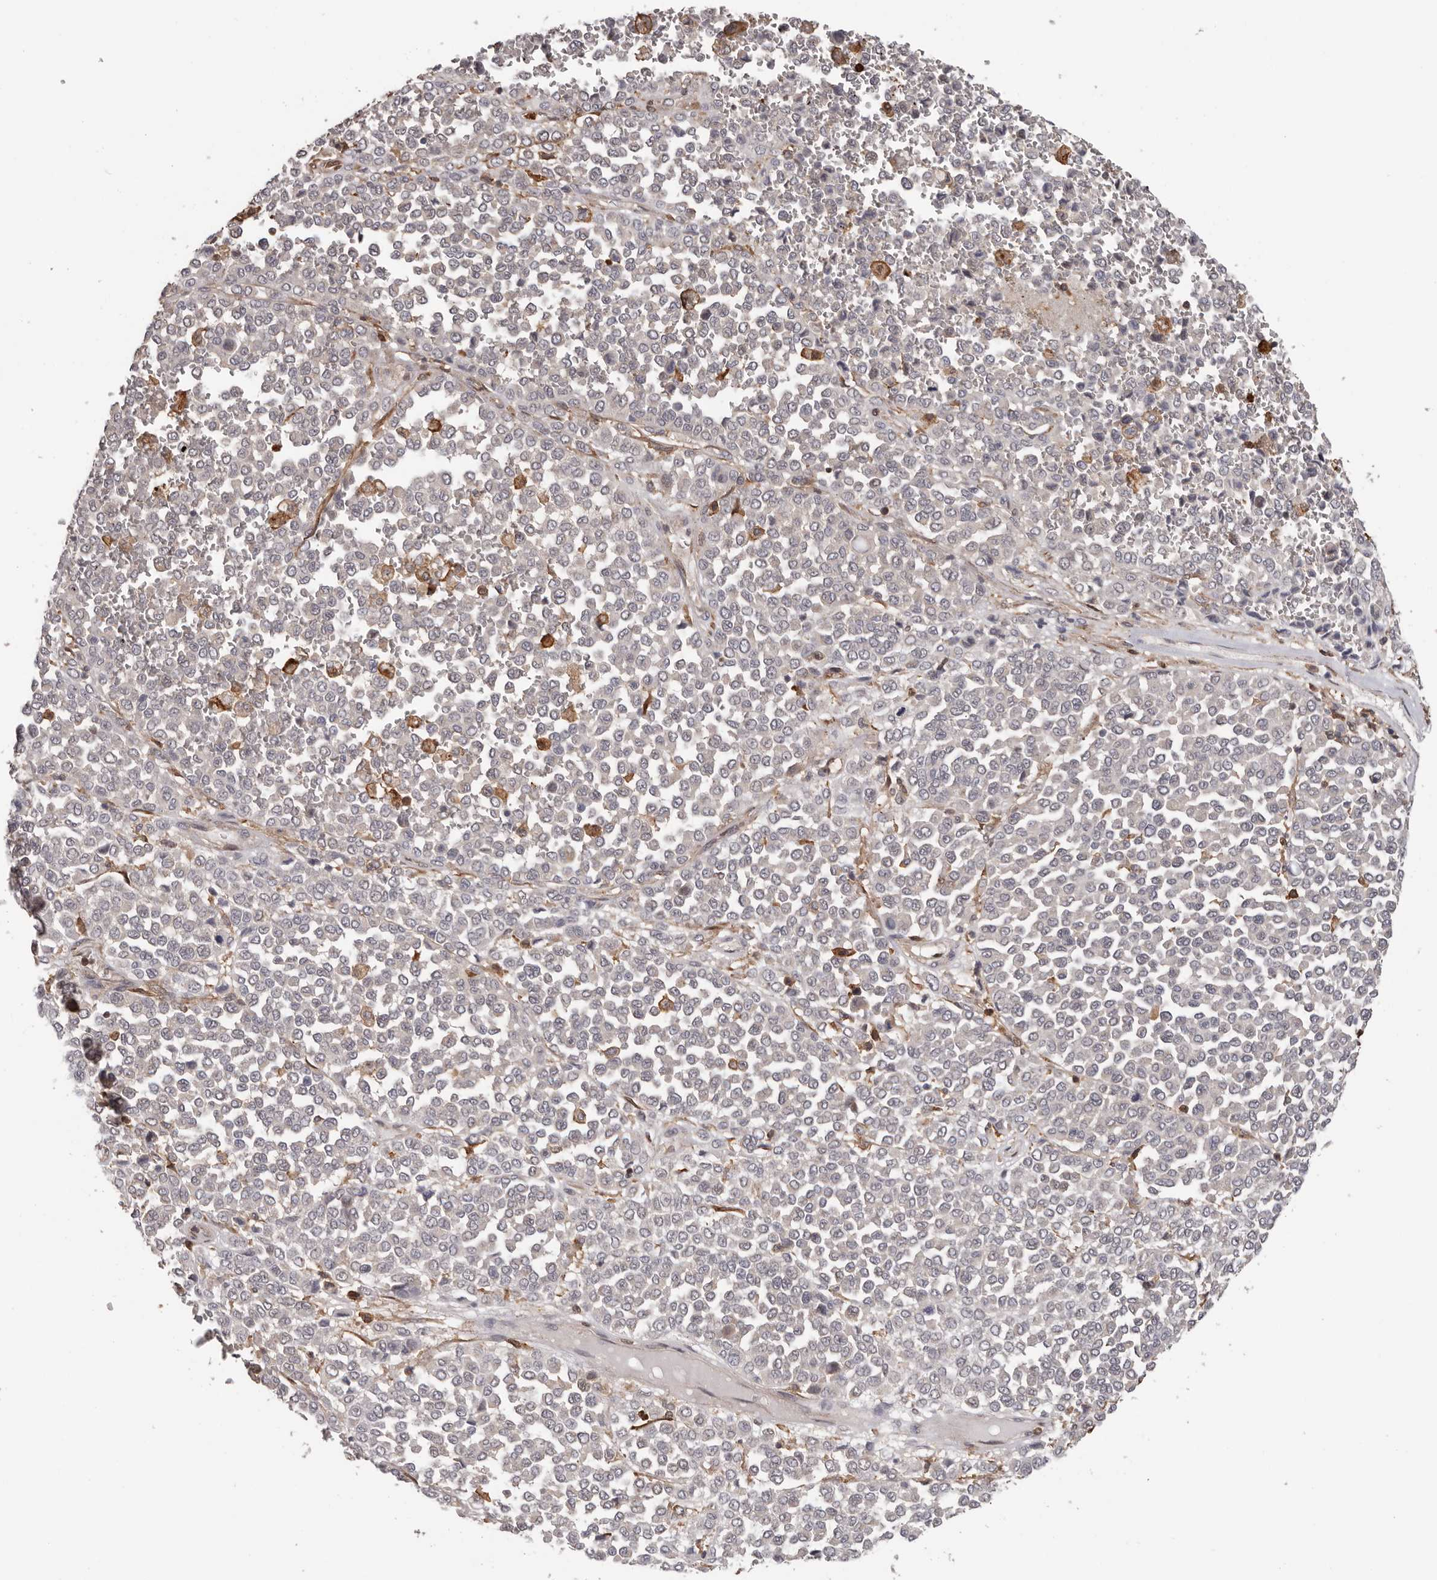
{"staining": {"intensity": "negative", "quantity": "none", "location": "none"}, "tissue": "melanoma", "cell_type": "Tumor cells", "image_type": "cancer", "snomed": [{"axis": "morphology", "description": "Malignant melanoma, Metastatic site"}, {"axis": "topography", "description": "Pancreas"}], "caption": "Tumor cells are negative for brown protein staining in melanoma. Brightfield microscopy of immunohistochemistry (IHC) stained with DAB (brown) and hematoxylin (blue), captured at high magnification.", "gene": "PRR12", "patient": {"sex": "female", "age": 30}}